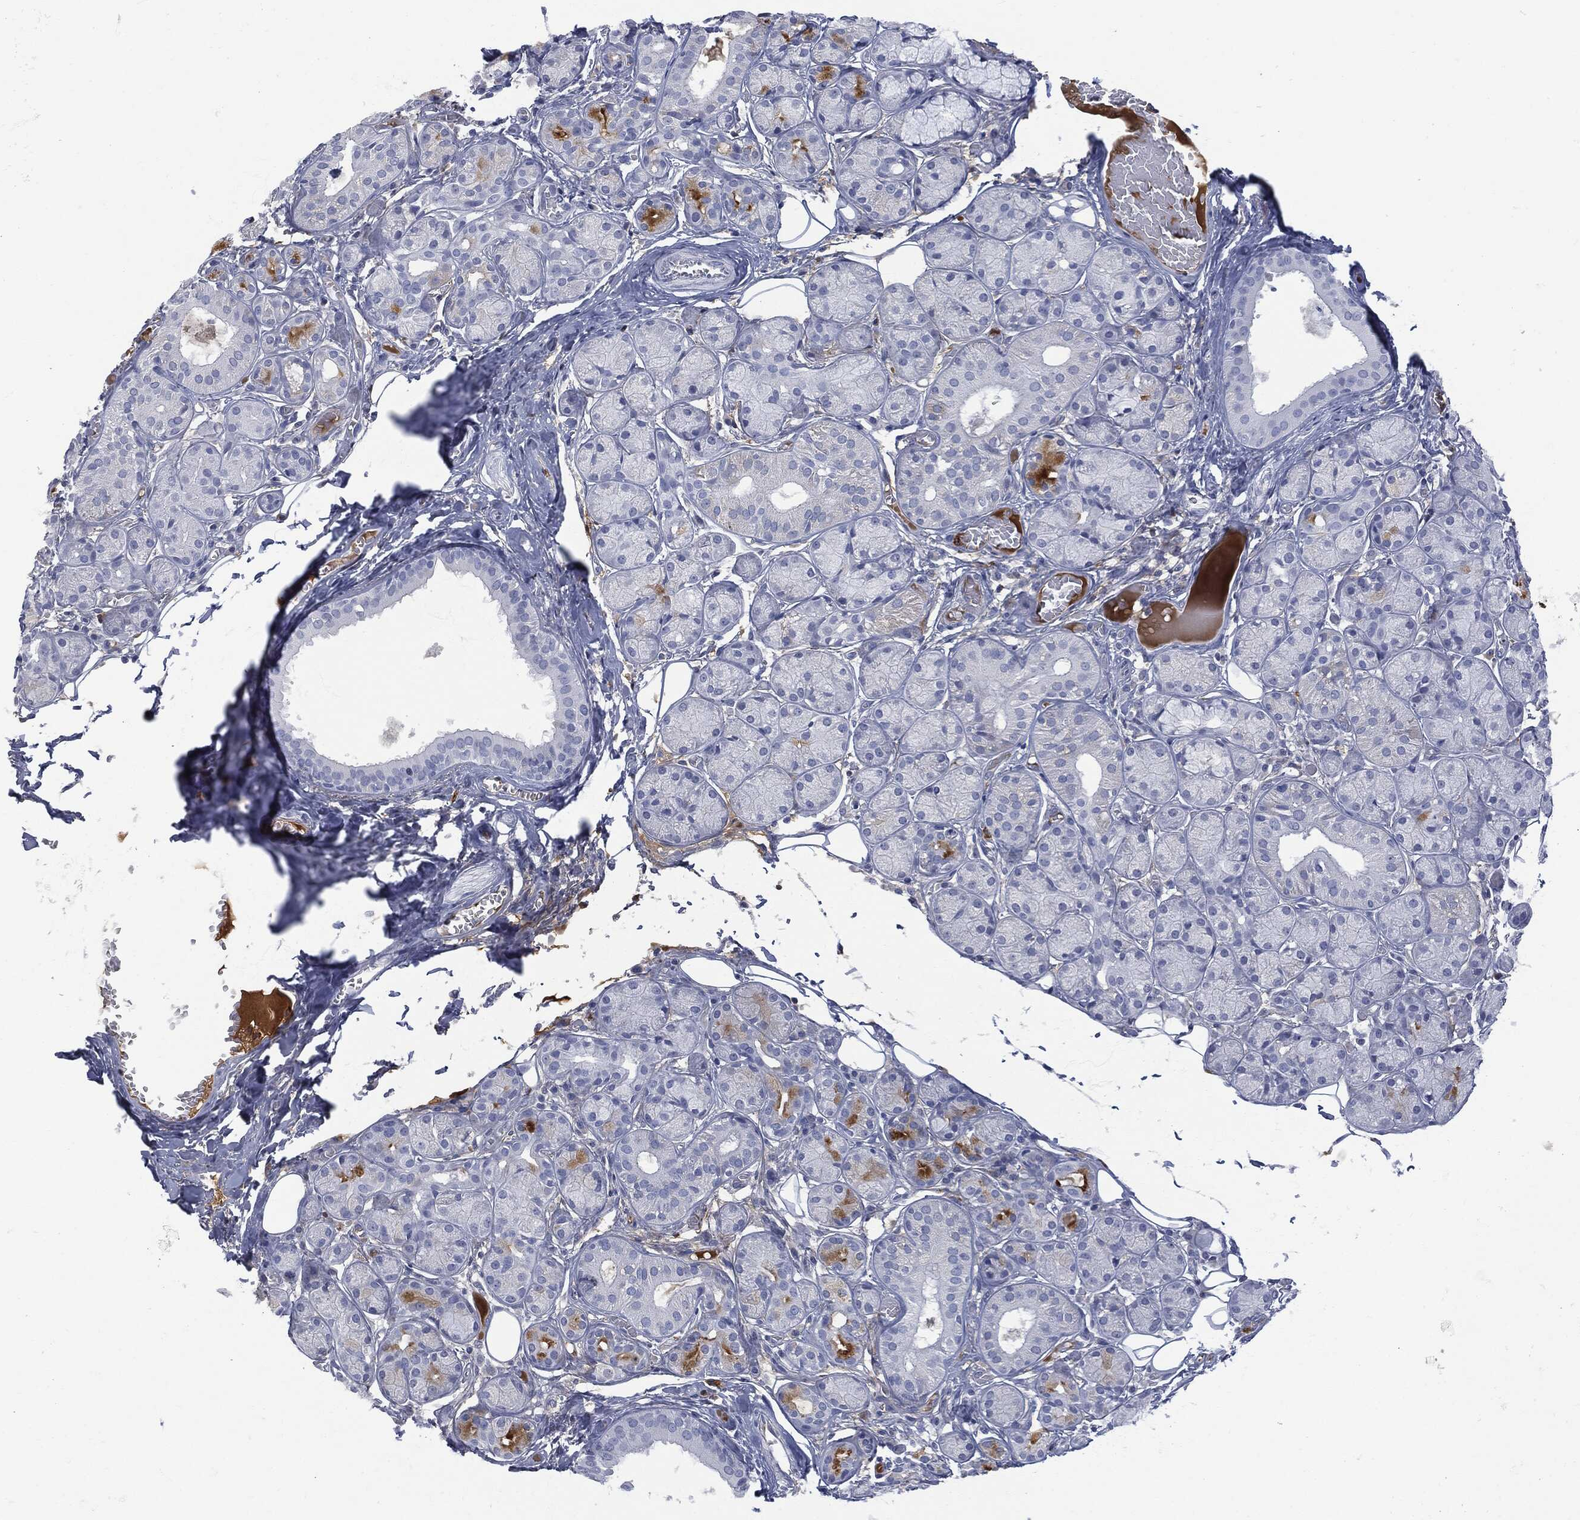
{"staining": {"intensity": "moderate", "quantity": "<25%", "location": "cytoplasmic/membranous"}, "tissue": "salivary gland", "cell_type": "Glandular cells", "image_type": "normal", "snomed": [{"axis": "morphology", "description": "Normal tissue, NOS"}, {"axis": "topography", "description": "Salivary gland"}], "caption": "Normal salivary gland reveals moderate cytoplasmic/membranous positivity in about <25% of glandular cells, visualized by immunohistochemistry. (Brightfield microscopy of DAB IHC at high magnification).", "gene": "BTK", "patient": {"sex": "male", "age": 71}}